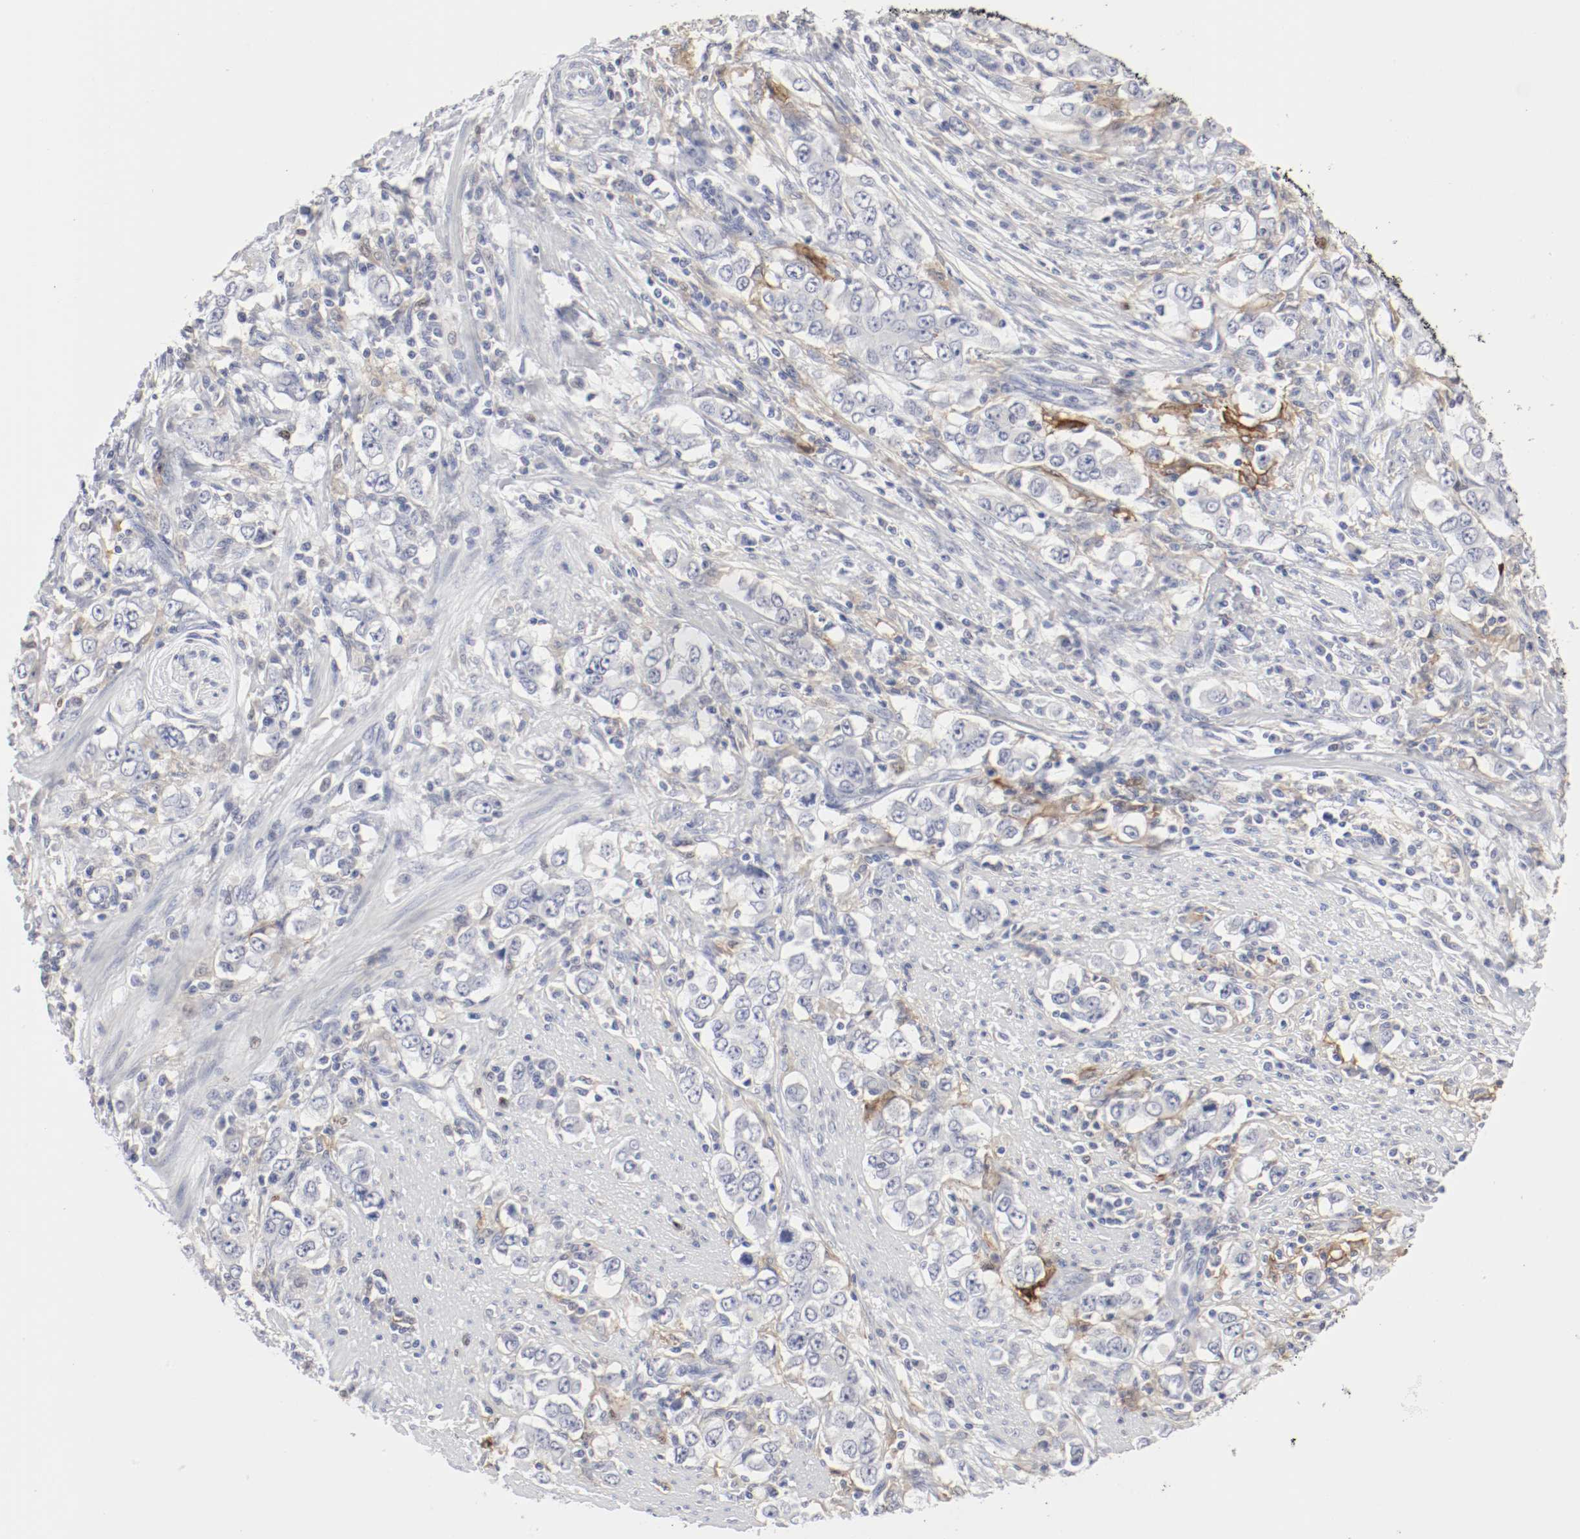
{"staining": {"intensity": "negative", "quantity": "none", "location": "none"}, "tissue": "stomach cancer", "cell_type": "Tumor cells", "image_type": "cancer", "snomed": [{"axis": "morphology", "description": "Adenocarcinoma, NOS"}, {"axis": "topography", "description": "Stomach, lower"}], "caption": "Immunohistochemical staining of human stomach adenocarcinoma exhibits no significant staining in tumor cells. Brightfield microscopy of immunohistochemistry stained with DAB (3,3'-diaminobenzidine) (brown) and hematoxylin (blue), captured at high magnification.", "gene": "ITGAX", "patient": {"sex": "female", "age": 72}}